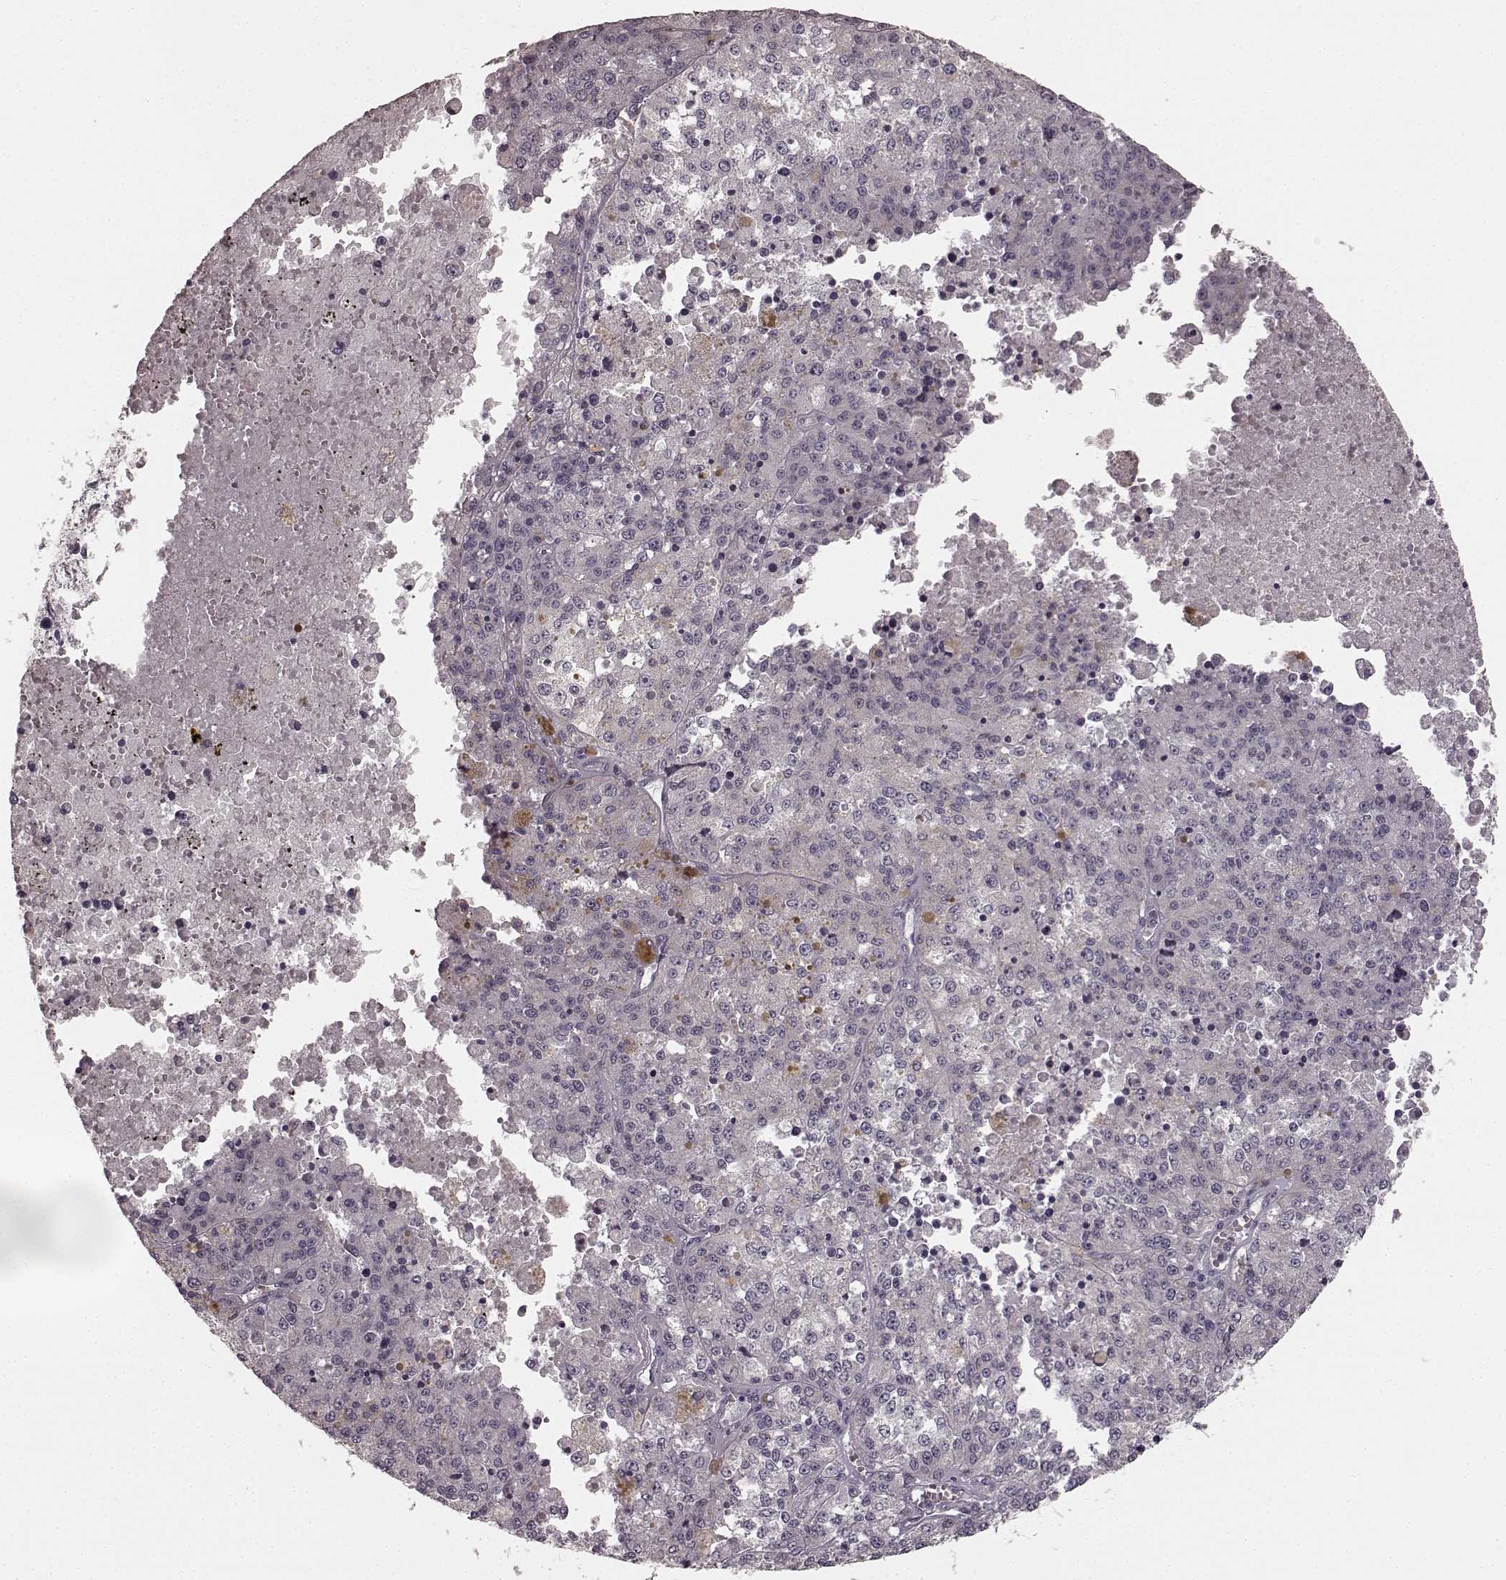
{"staining": {"intensity": "negative", "quantity": "none", "location": "none"}, "tissue": "melanoma", "cell_type": "Tumor cells", "image_type": "cancer", "snomed": [{"axis": "morphology", "description": "Malignant melanoma, Metastatic site"}, {"axis": "topography", "description": "Lymph node"}], "caption": "Photomicrograph shows no protein positivity in tumor cells of malignant melanoma (metastatic site) tissue. (Stains: DAB immunohistochemistry (IHC) with hematoxylin counter stain, Microscopy: brightfield microscopy at high magnification).", "gene": "PRKCE", "patient": {"sex": "female", "age": 64}}